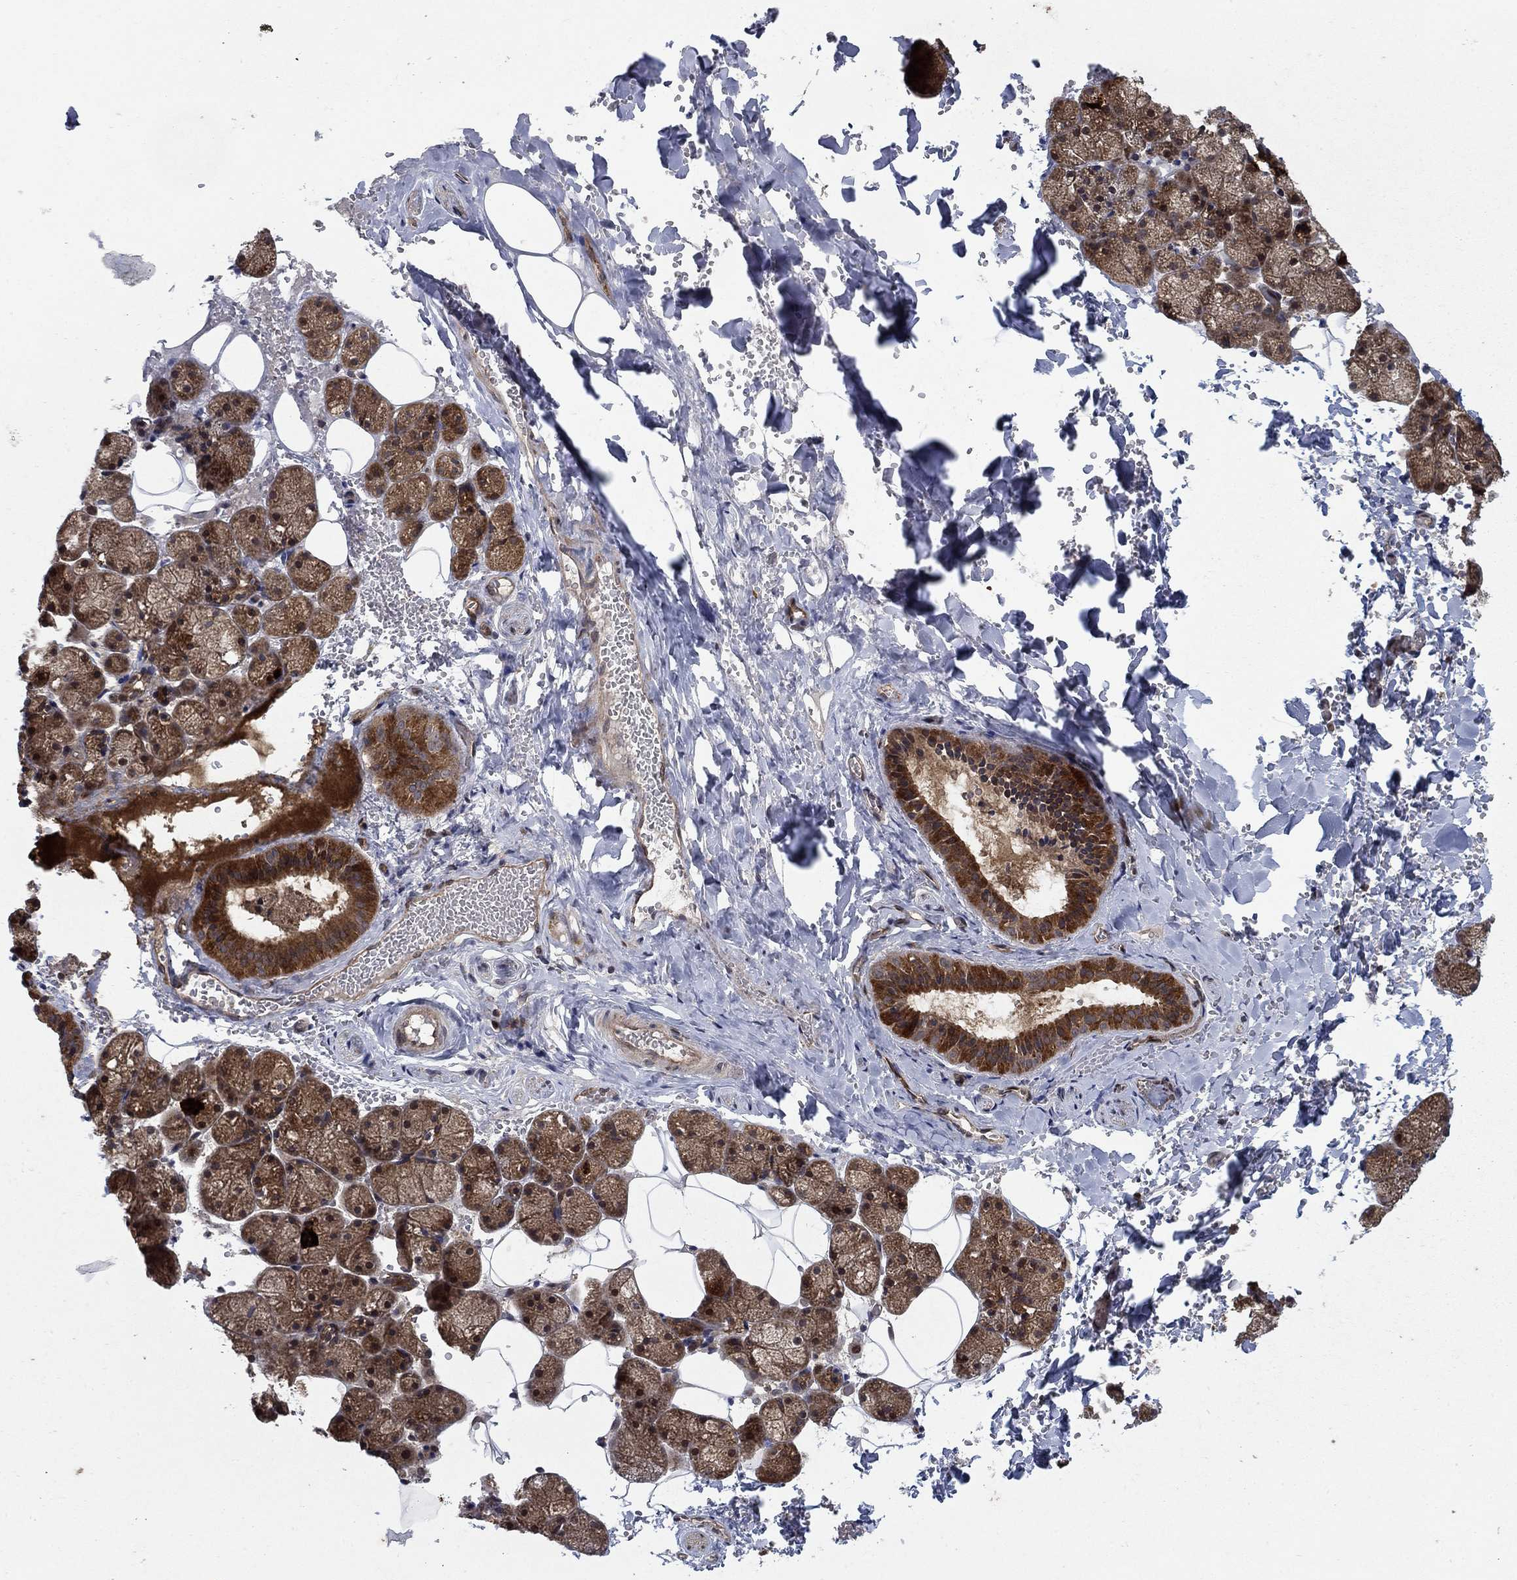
{"staining": {"intensity": "moderate", "quantity": ">75%", "location": "cytoplasmic/membranous"}, "tissue": "salivary gland", "cell_type": "Glandular cells", "image_type": "normal", "snomed": [{"axis": "morphology", "description": "Normal tissue, NOS"}, {"axis": "topography", "description": "Salivary gland"}], "caption": "DAB immunohistochemical staining of normal salivary gland reveals moderate cytoplasmic/membranous protein expression in about >75% of glandular cells.", "gene": "IFI35", "patient": {"sex": "male", "age": 38}}